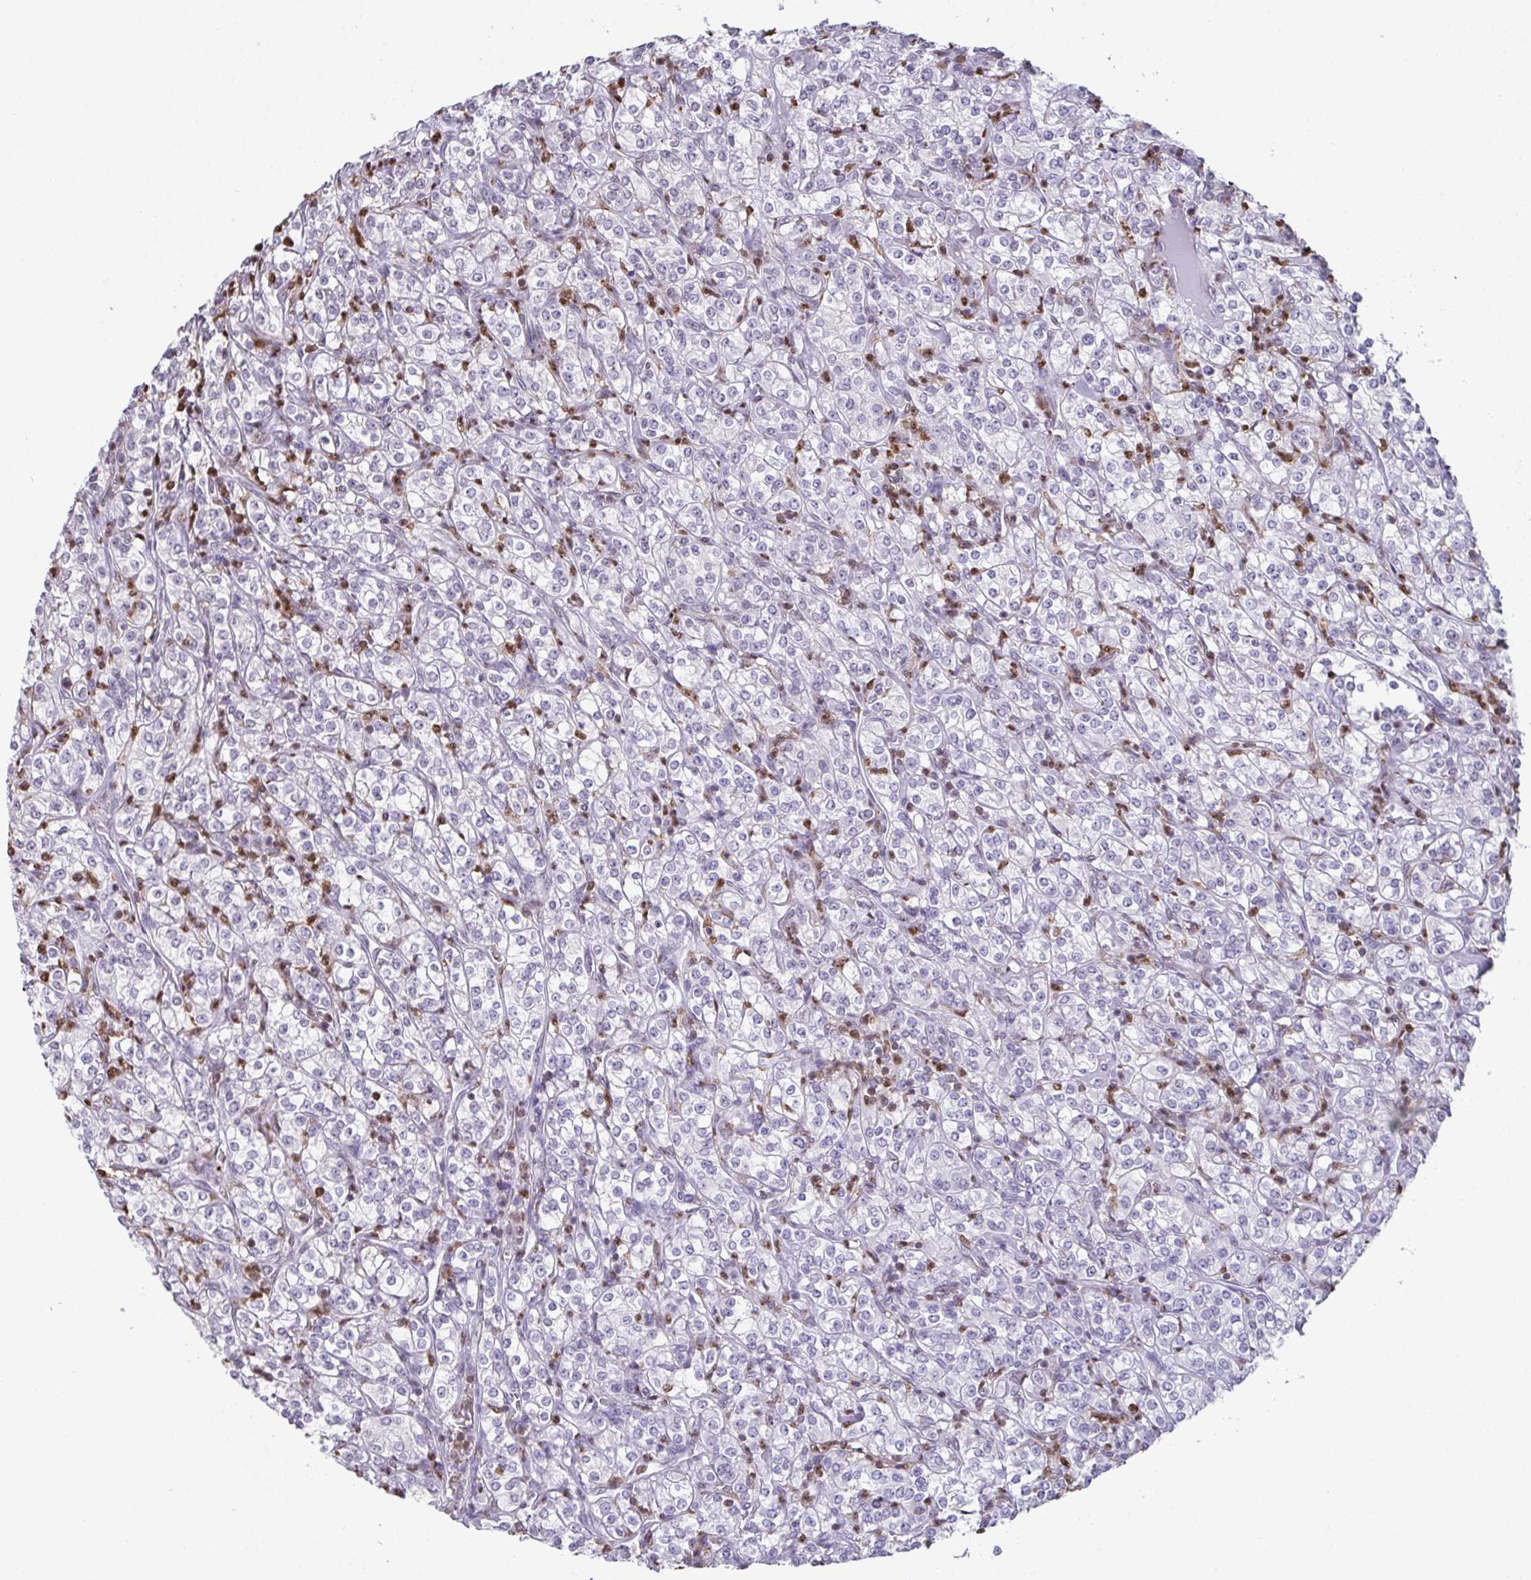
{"staining": {"intensity": "negative", "quantity": "none", "location": "none"}, "tissue": "renal cancer", "cell_type": "Tumor cells", "image_type": "cancer", "snomed": [{"axis": "morphology", "description": "Adenocarcinoma, NOS"}, {"axis": "topography", "description": "Kidney"}], "caption": "Tumor cells are negative for protein expression in human renal adenocarcinoma.", "gene": "BTBD10", "patient": {"sex": "male", "age": 77}}